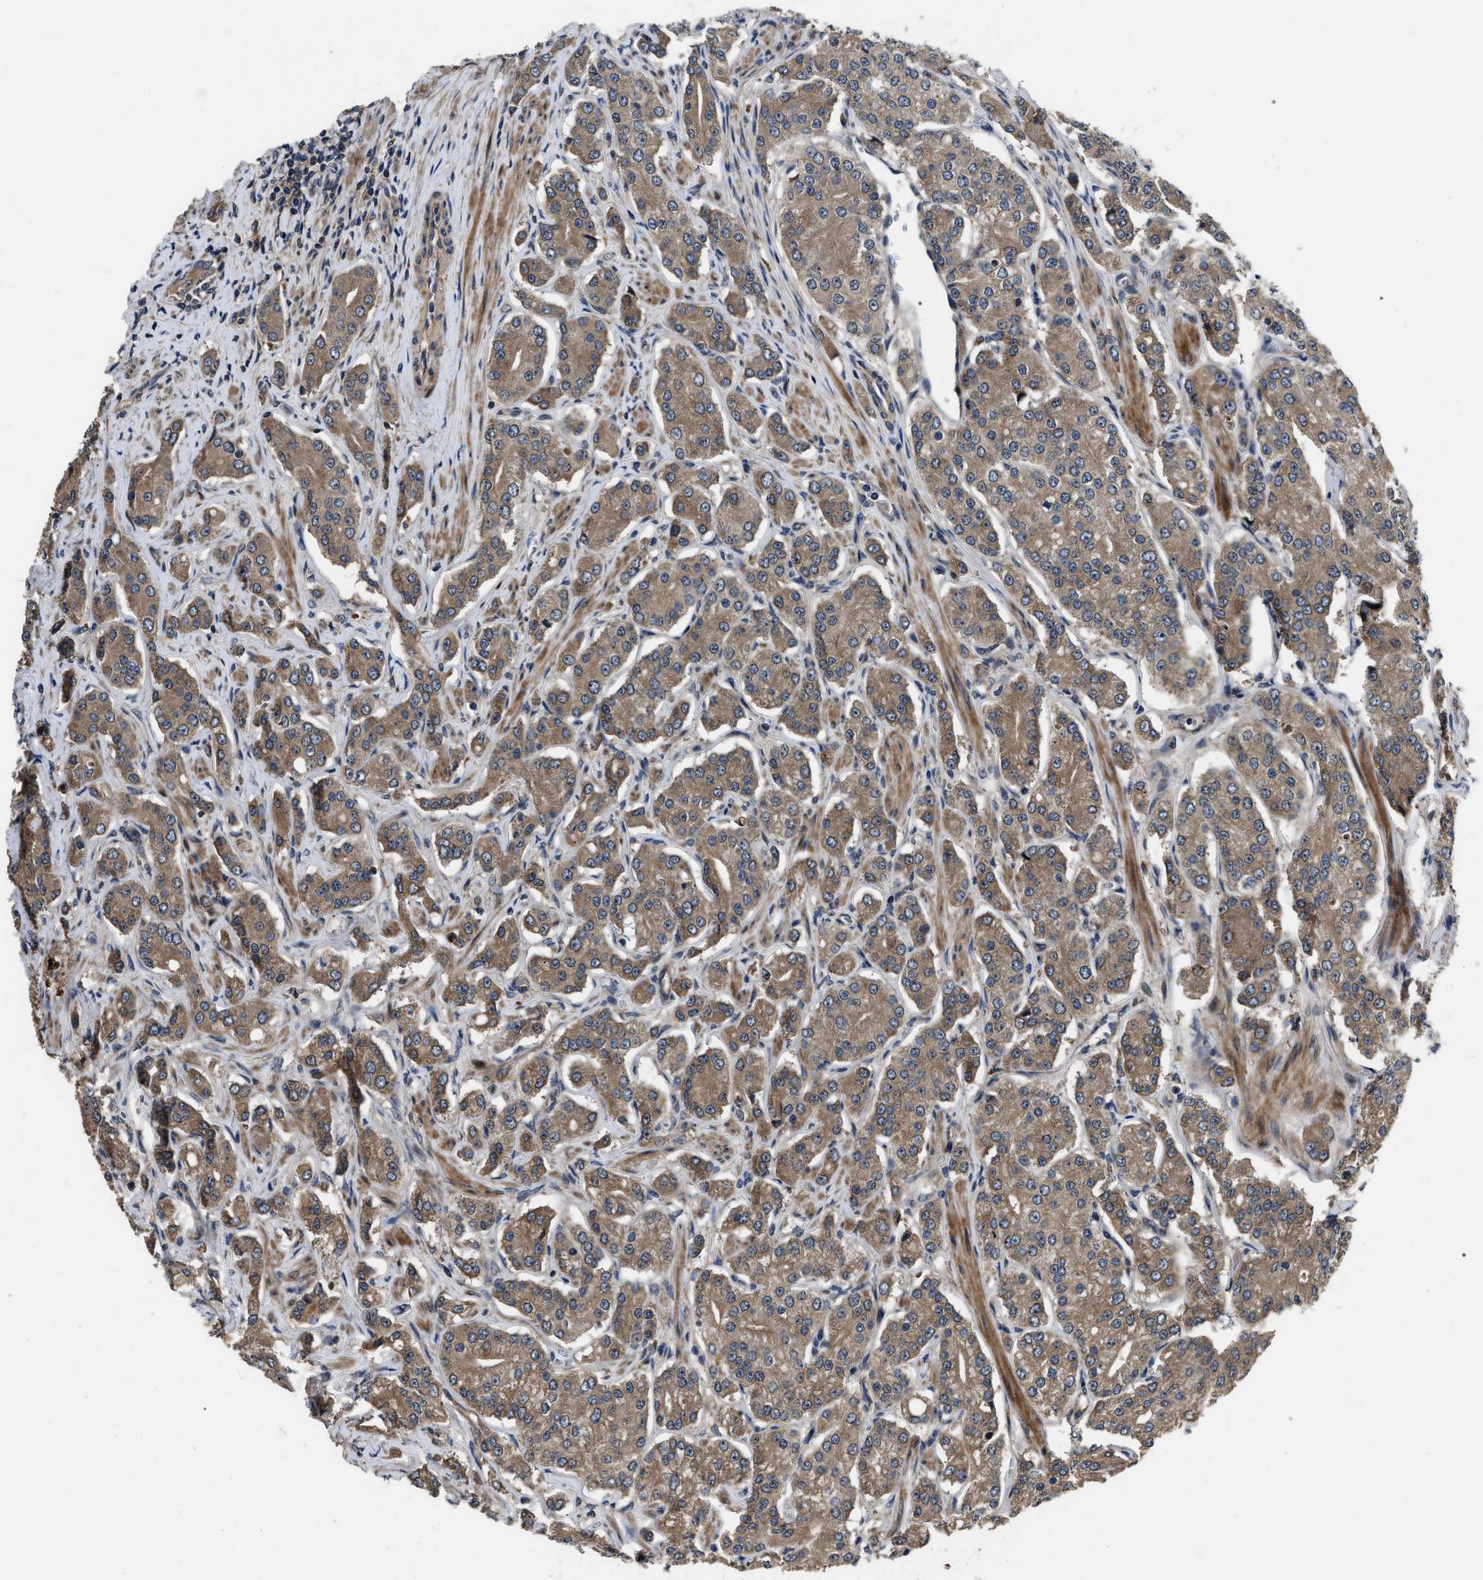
{"staining": {"intensity": "moderate", "quantity": ">75%", "location": "cytoplasmic/membranous"}, "tissue": "prostate cancer", "cell_type": "Tumor cells", "image_type": "cancer", "snomed": [{"axis": "morphology", "description": "Adenocarcinoma, Low grade"}, {"axis": "topography", "description": "Prostate"}], "caption": "Immunohistochemistry (DAB (3,3'-diaminobenzidine)) staining of human adenocarcinoma (low-grade) (prostate) shows moderate cytoplasmic/membranous protein positivity in about >75% of tumor cells. The staining is performed using DAB brown chromogen to label protein expression. The nuclei are counter-stained blue using hematoxylin.", "gene": "PPWD1", "patient": {"sex": "male", "age": 69}}